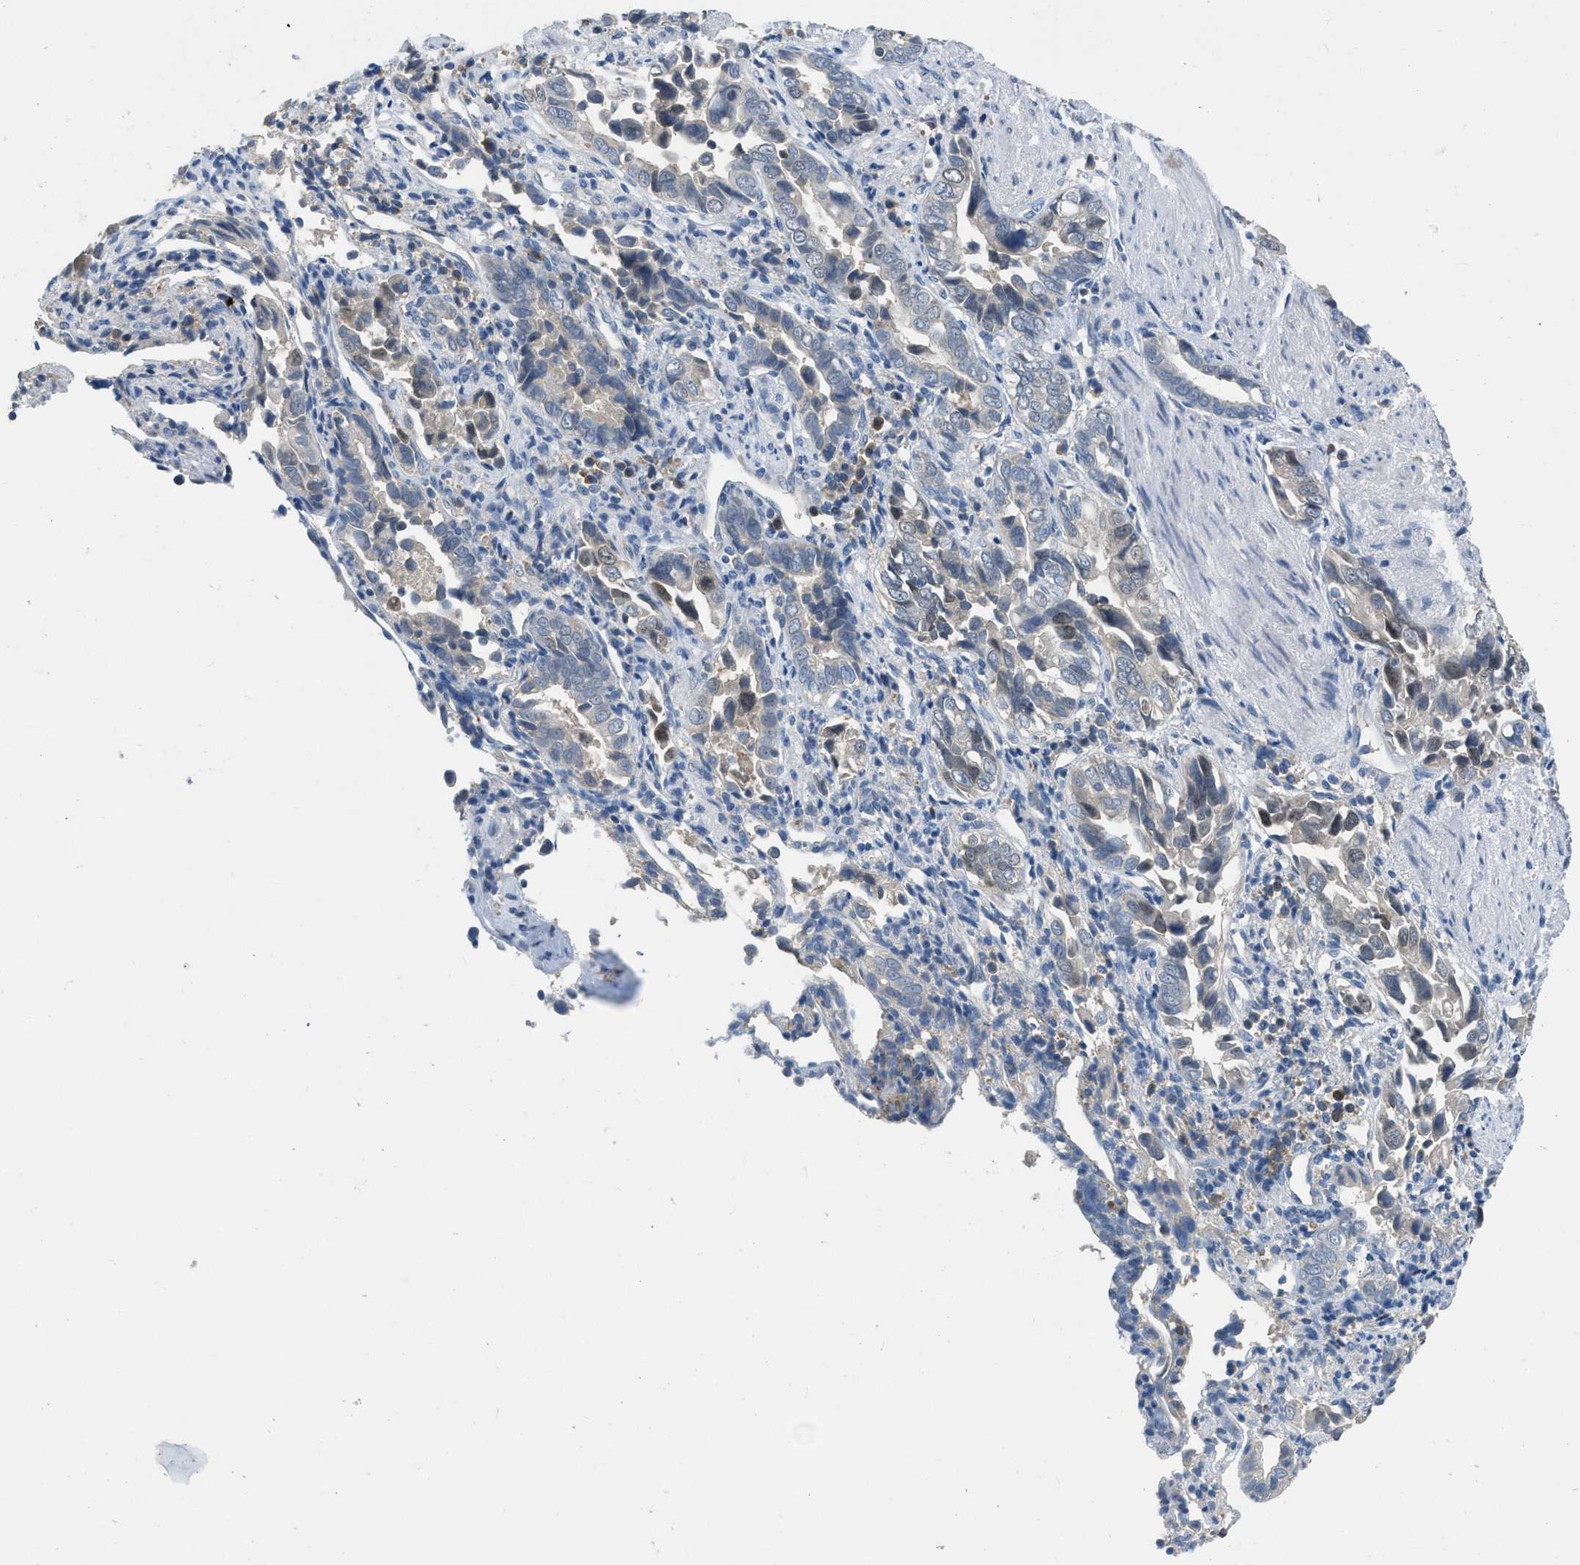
{"staining": {"intensity": "weak", "quantity": "<25%", "location": "cytoplasmic/membranous"}, "tissue": "liver cancer", "cell_type": "Tumor cells", "image_type": "cancer", "snomed": [{"axis": "morphology", "description": "Cholangiocarcinoma"}, {"axis": "topography", "description": "Liver"}], "caption": "The image displays no significant positivity in tumor cells of cholangiocarcinoma (liver). (Immunohistochemistry (ihc), brightfield microscopy, high magnification).", "gene": "MIS18A", "patient": {"sex": "female", "age": 79}}